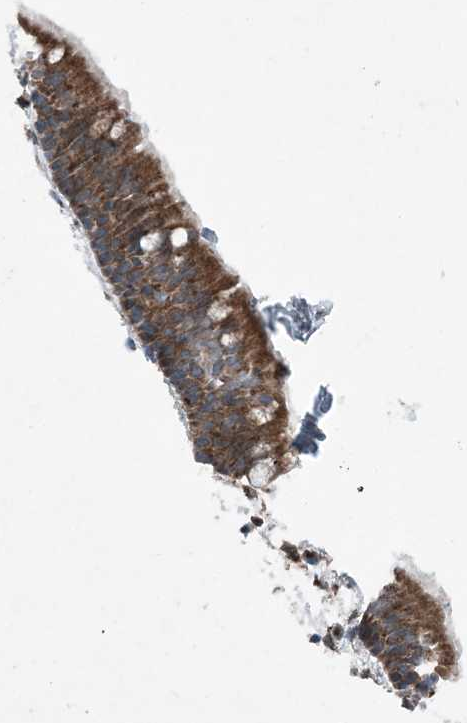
{"staining": {"intensity": "strong", "quantity": ">75%", "location": "cytoplasmic/membranous"}, "tissue": "nasopharynx", "cell_type": "Respiratory epithelial cells", "image_type": "normal", "snomed": [{"axis": "morphology", "description": "Normal tissue, NOS"}, {"axis": "morphology", "description": "Inflammation, NOS"}, {"axis": "morphology", "description": "Malignant melanoma, Metastatic site"}, {"axis": "topography", "description": "Nasopharynx"}], "caption": "Unremarkable nasopharynx shows strong cytoplasmic/membranous expression in about >75% of respiratory epithelial cells, visualized by immunohistochemistry.", "gene": "GCC2", "patient": {"sex": "male", "age": 70}}